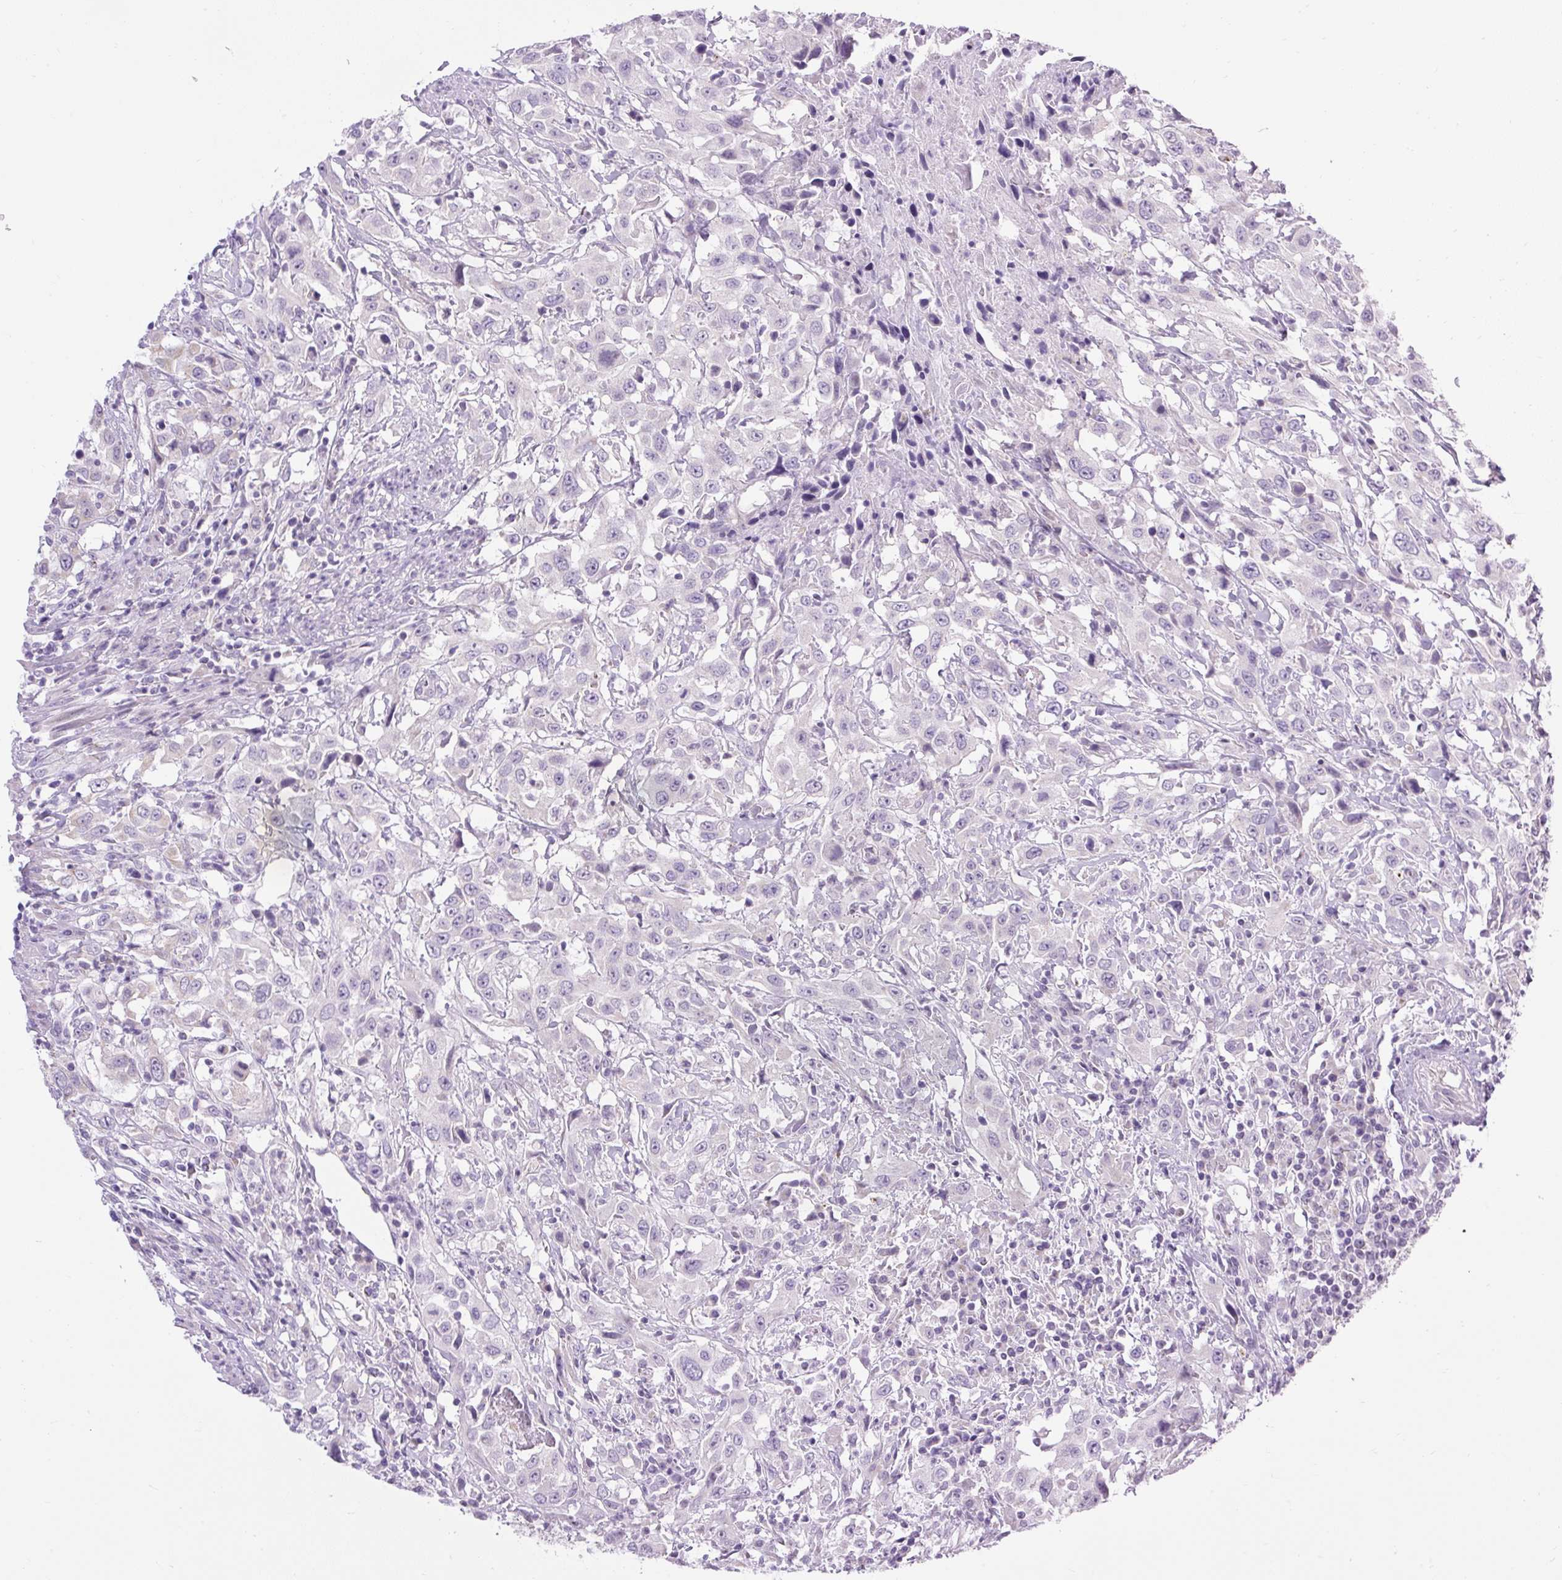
{"staining": {"intensity": "negative", "quantity": "none", "location": "none"}, "tissue": "urothelial cancer", "cell_type": "Tumor cells", "image_type": "cancer", "snomed": [{"axis": "morphology", "description": "Urothelial carcinoma, High grade"}, {"axis": "topography", "description": "Urinary bladder"}], "caption": "Tumor cells are negative for brown protein staining in urothelial carcinoma (high-grade).", "gene": "RNASE10", "patient": {"sex": "male", "age": 61}}